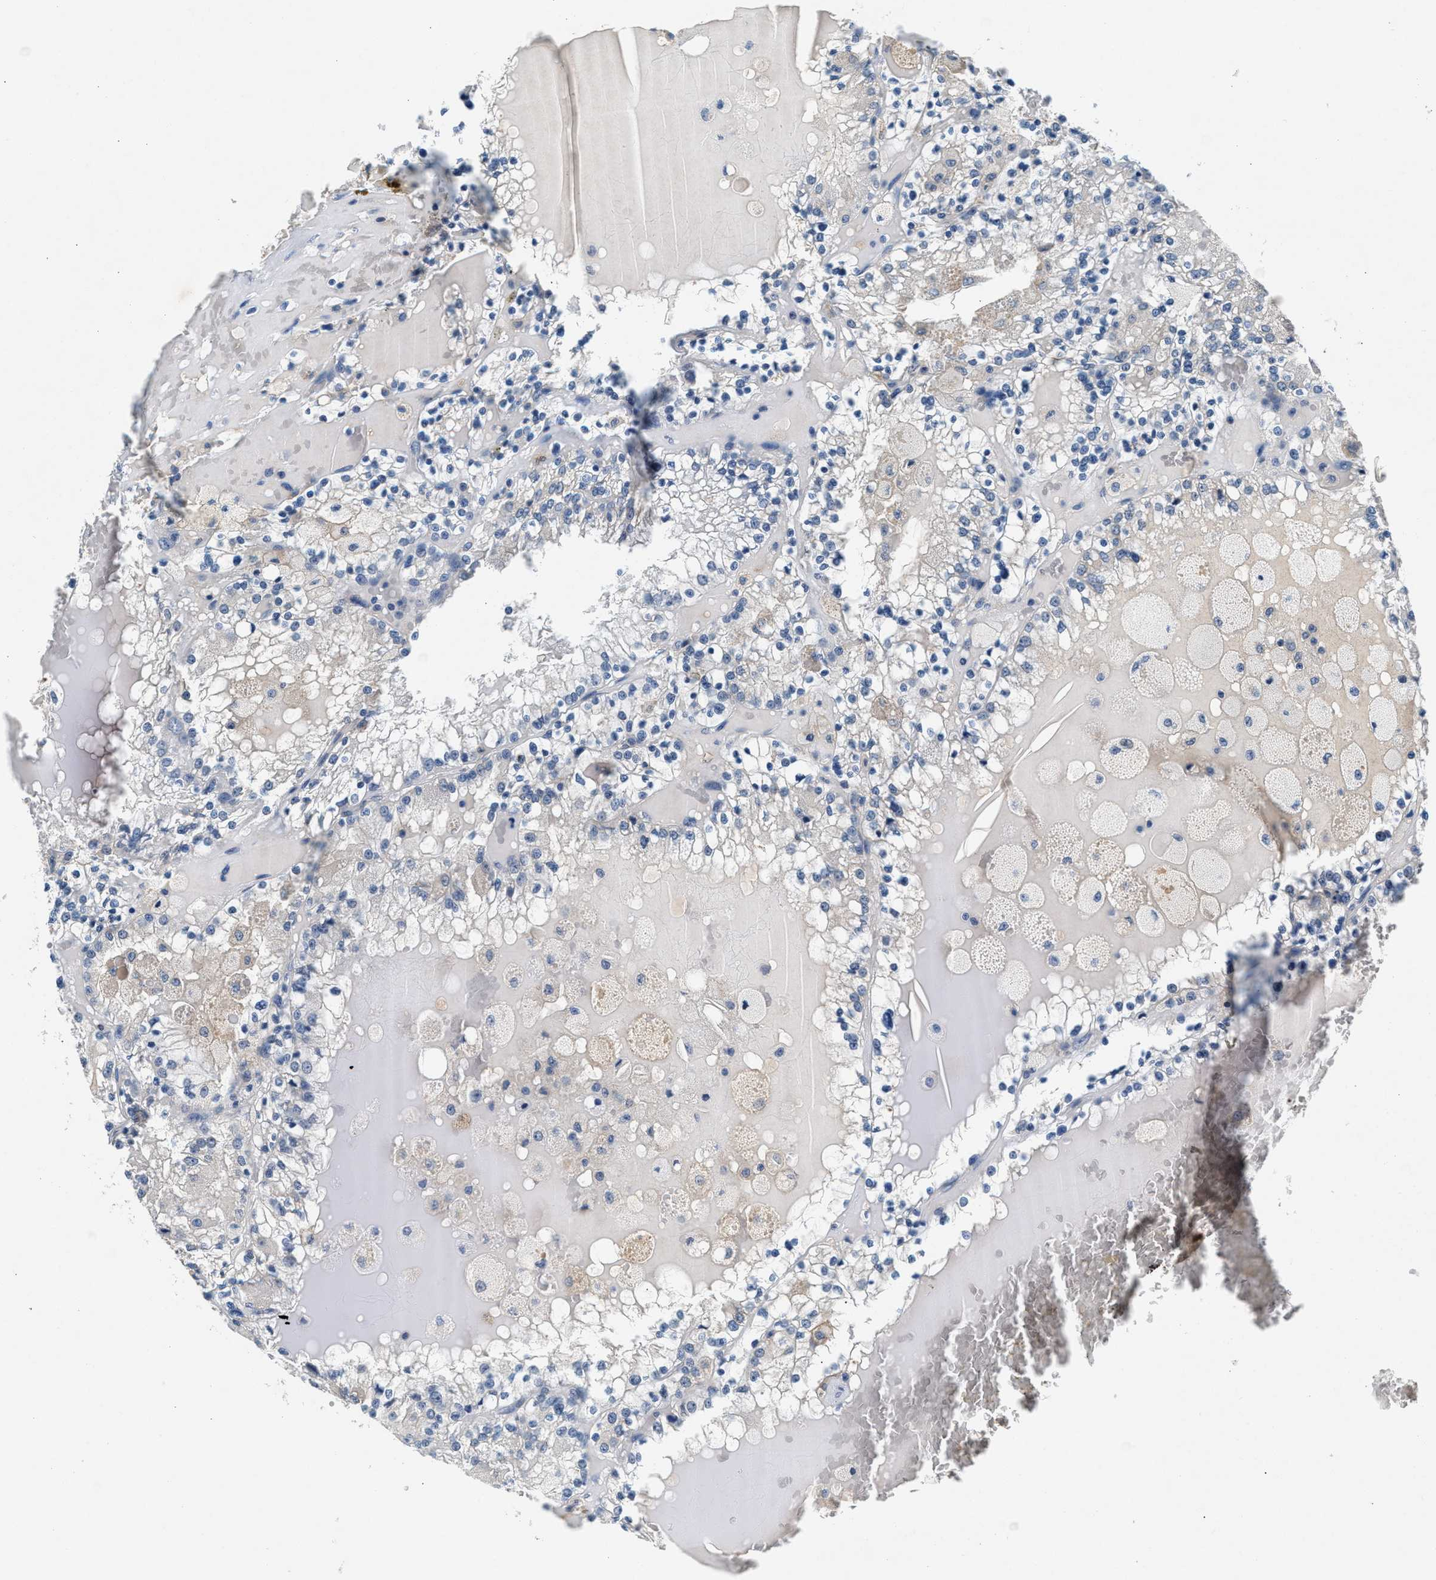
{"staining": {"intensity": "negative", "quantity": "none", "location": "none"}, "tissue": "renal cancer", "cell_type": "Tumor cells", "image_type": "cancer", "snomed": [{"axis": "morphology", "description": "Adenocarcinoma, NOS"}, {"axis": "topography", "description": "Kidney"}], "caption": "Photomicrograph shows no significant protein staining in tumor cells of renal adenocarcinoma.", "gene": "DENND6B", "patient": {"sex": "female", "age": 56}}